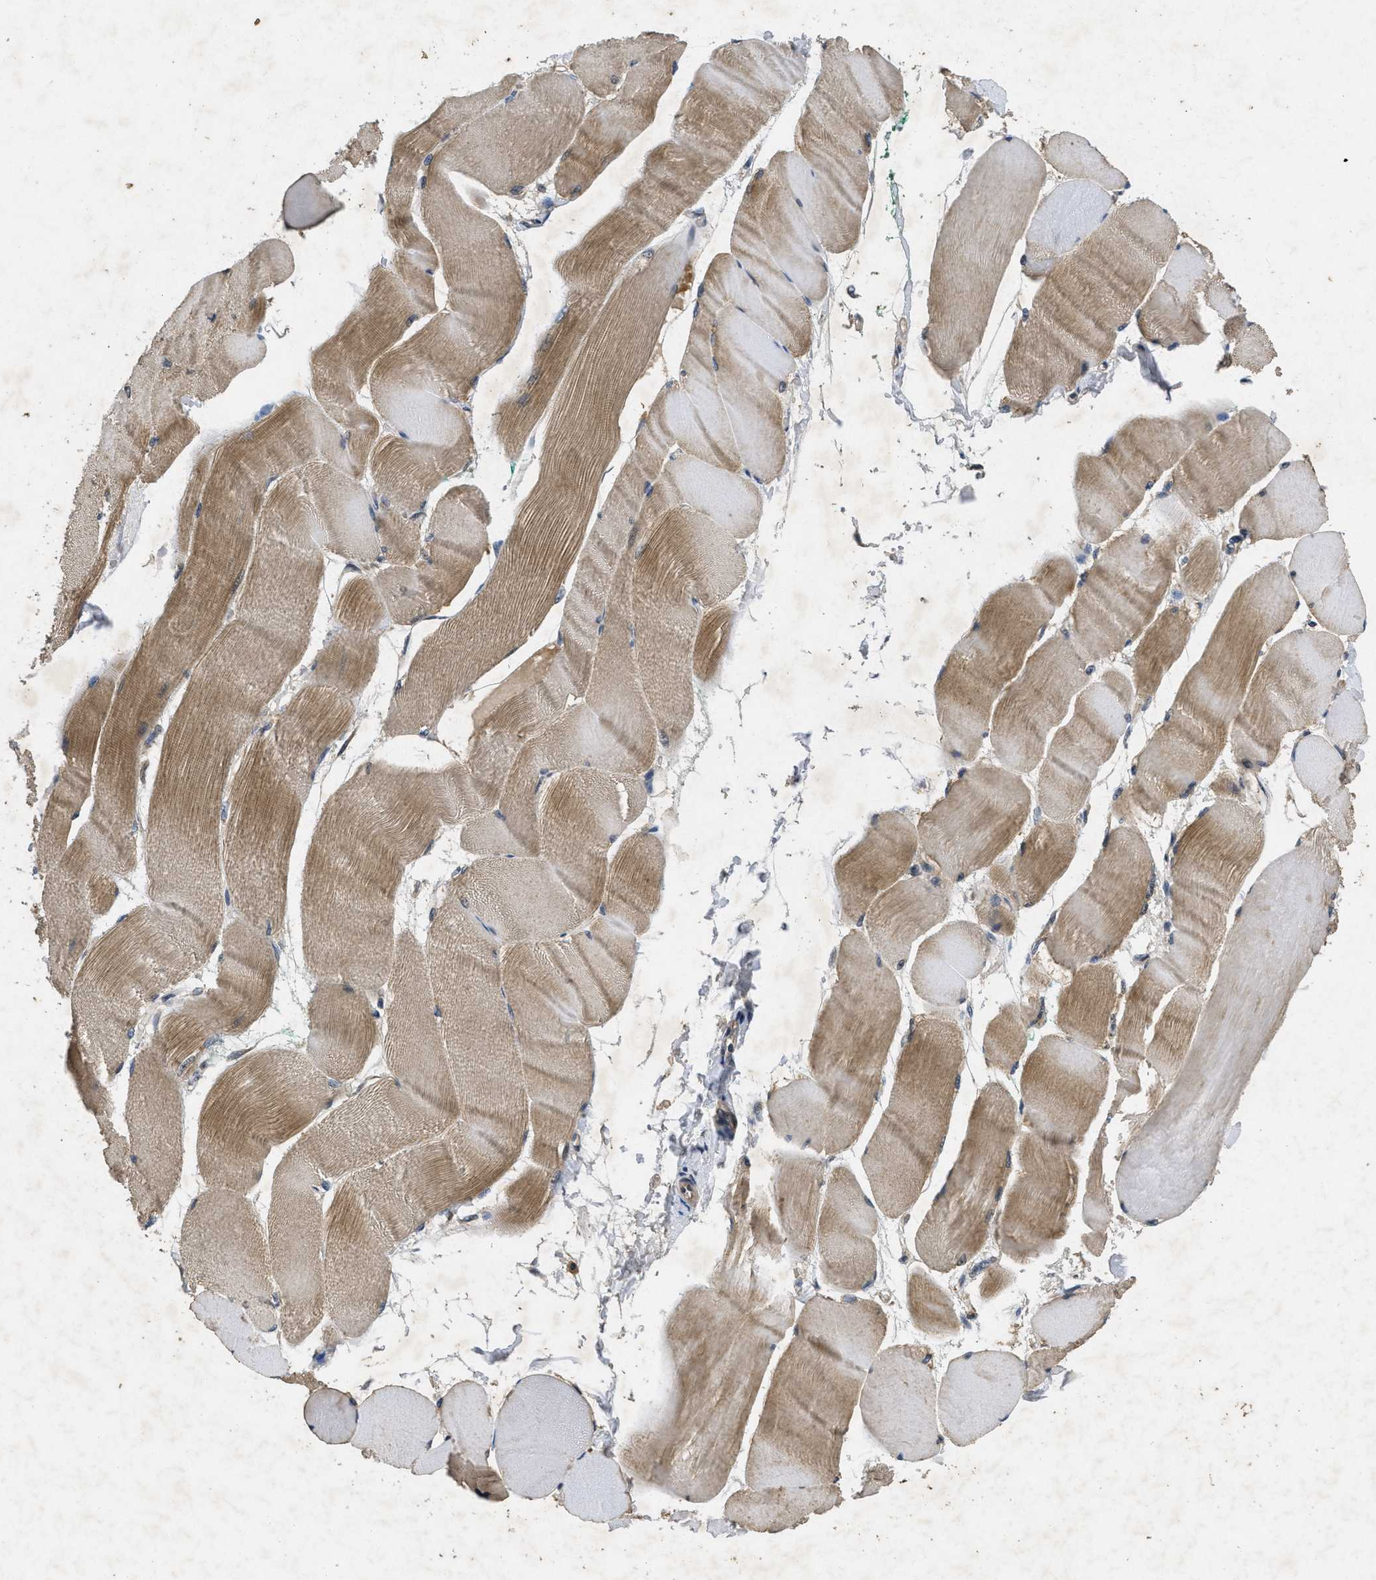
{"staining": {"intensity": "moderate", "quantity": ">75%", "location": "cytoplasmic/membranous"}, "tissue": "skeletal muscle", "cell_type": "Myocytes", "image_type": "normal", "snomed": [{"axis": "morphology", "description": "Normal tissue, NOS"}, {"axis": "morphology", "description": "Squamous cell carcinoma, NOS"}, {"axis": "topography", "description": "Skeletal muscle"}], "caption": "Skeletal muscle was stained to show a protein in brown. There is medium levels of moderate cytoplasmic/membranous expression in approximately >75% of myocytes.", "gene": "PAPOLG", "patient": {"sex": "male", "age": 51}}